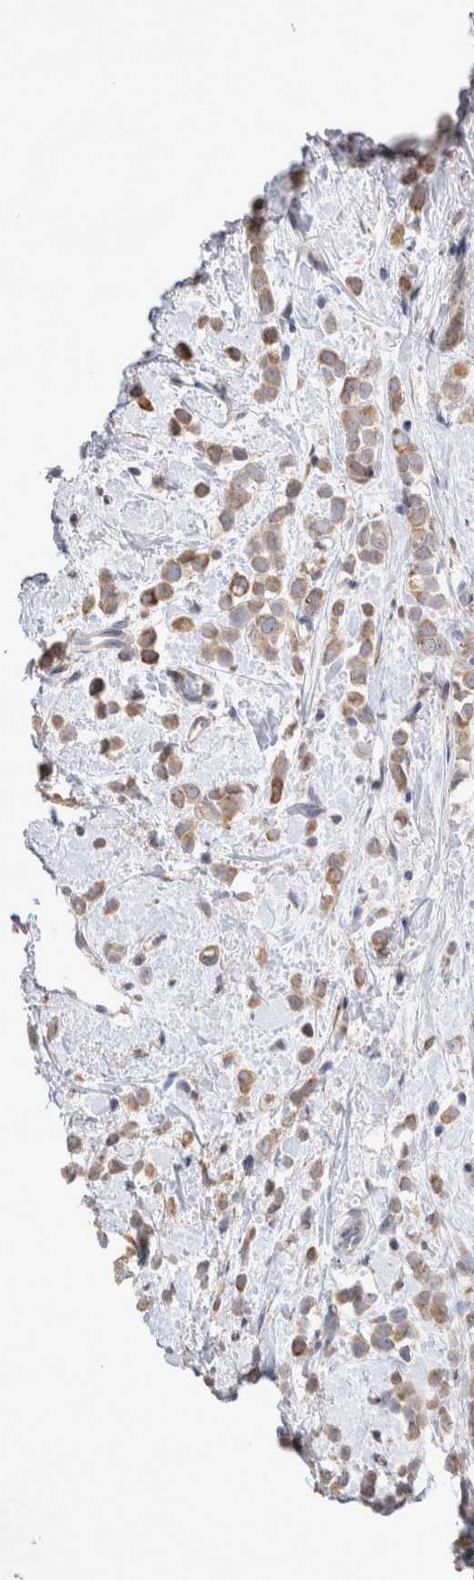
{"staining": {"intensity": "moderate", "quantity": ">75%", "location": "cytoplasmic/membranous"}, "tissue": "breast cancer", "cell_type": "Tumor cells", "image_type": "cancer", "snomed": [{"axis": "morphology", "description": "Lobular carcinoma"}, {"axis": "topography", "description": "Breast"}], "caption": "Immunohistochemistry (IHC) (DAB (3,3'-diaminobenzidine)) staining of lobular carcinoma (breast) reveals moderate cytoplasmic/membranous protein staining in approximately >75% of tumor cells. (DAB (3,3'-diaminobenzidine) IHC with brightfield microscopy, high magnification).", "gene": "TRMT9B", "patient": {"sex": "female", "age": 47}}